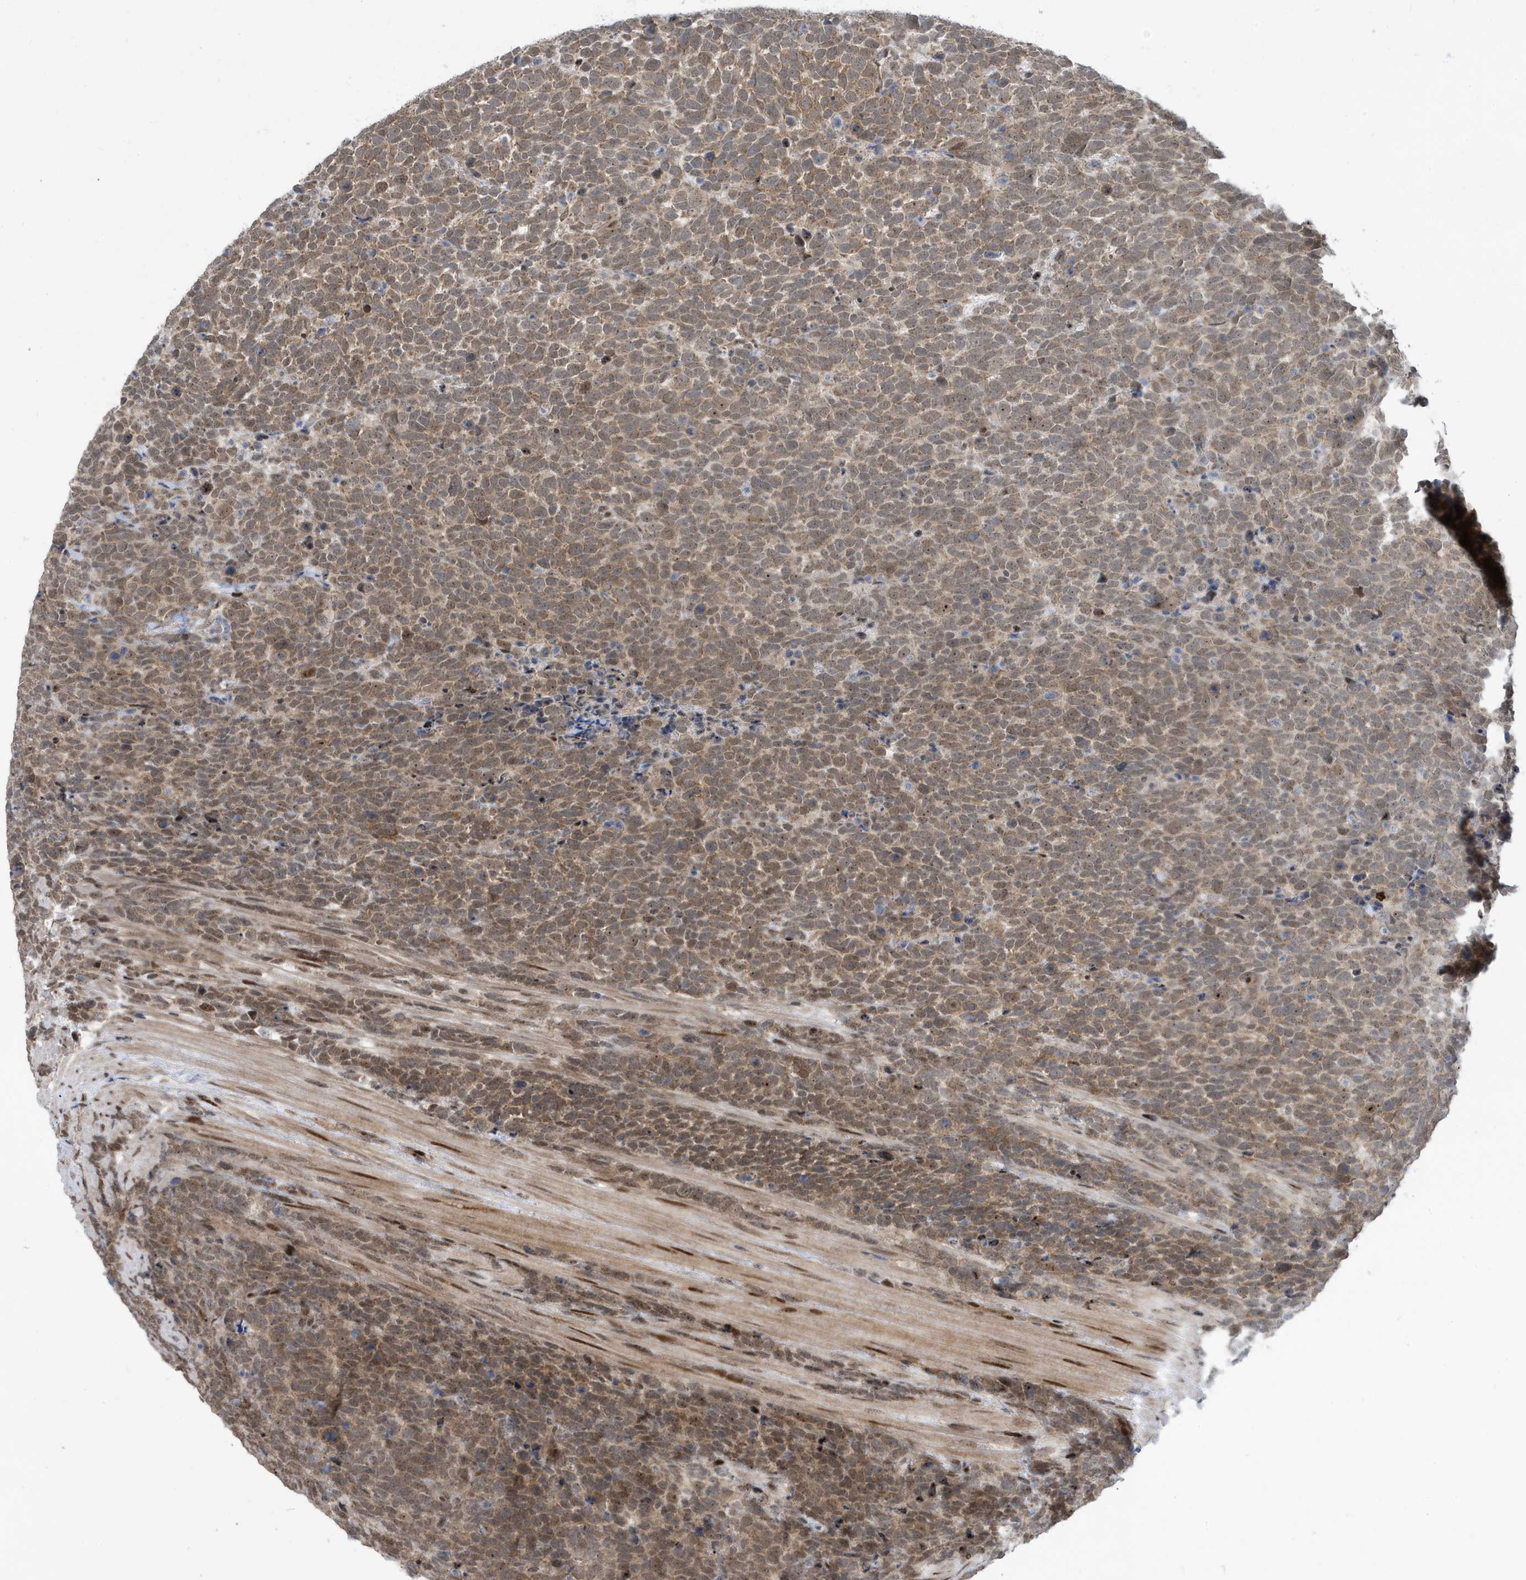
{"staining": {"intensity": "moderate", "quantity": ">75%", "location": "cytoplasmic/membranous,nuclear"}, "tissue": "urothelial cancer", "cell_type": "Tumor cells", "image_type": "cancer", "snomed": [{"axis": "morphology", "description": "Urothelial carcinoma, High grade"}, {"axis": "topography", "description": "Urinary bladder"}], "caption": "Immunohistochemical staining of urothelial cancer reveals medium levels of moderate cytoplasmic/membranous and nuclear protein staining in about >75% of tumor cells. The staining is performed using DAB brown chromogen to label protein expression. The nuclei are counter-stained blue using hematoxylin.", "gene": "FAM9B", "patient": {"sex": "female", "age": 82}}